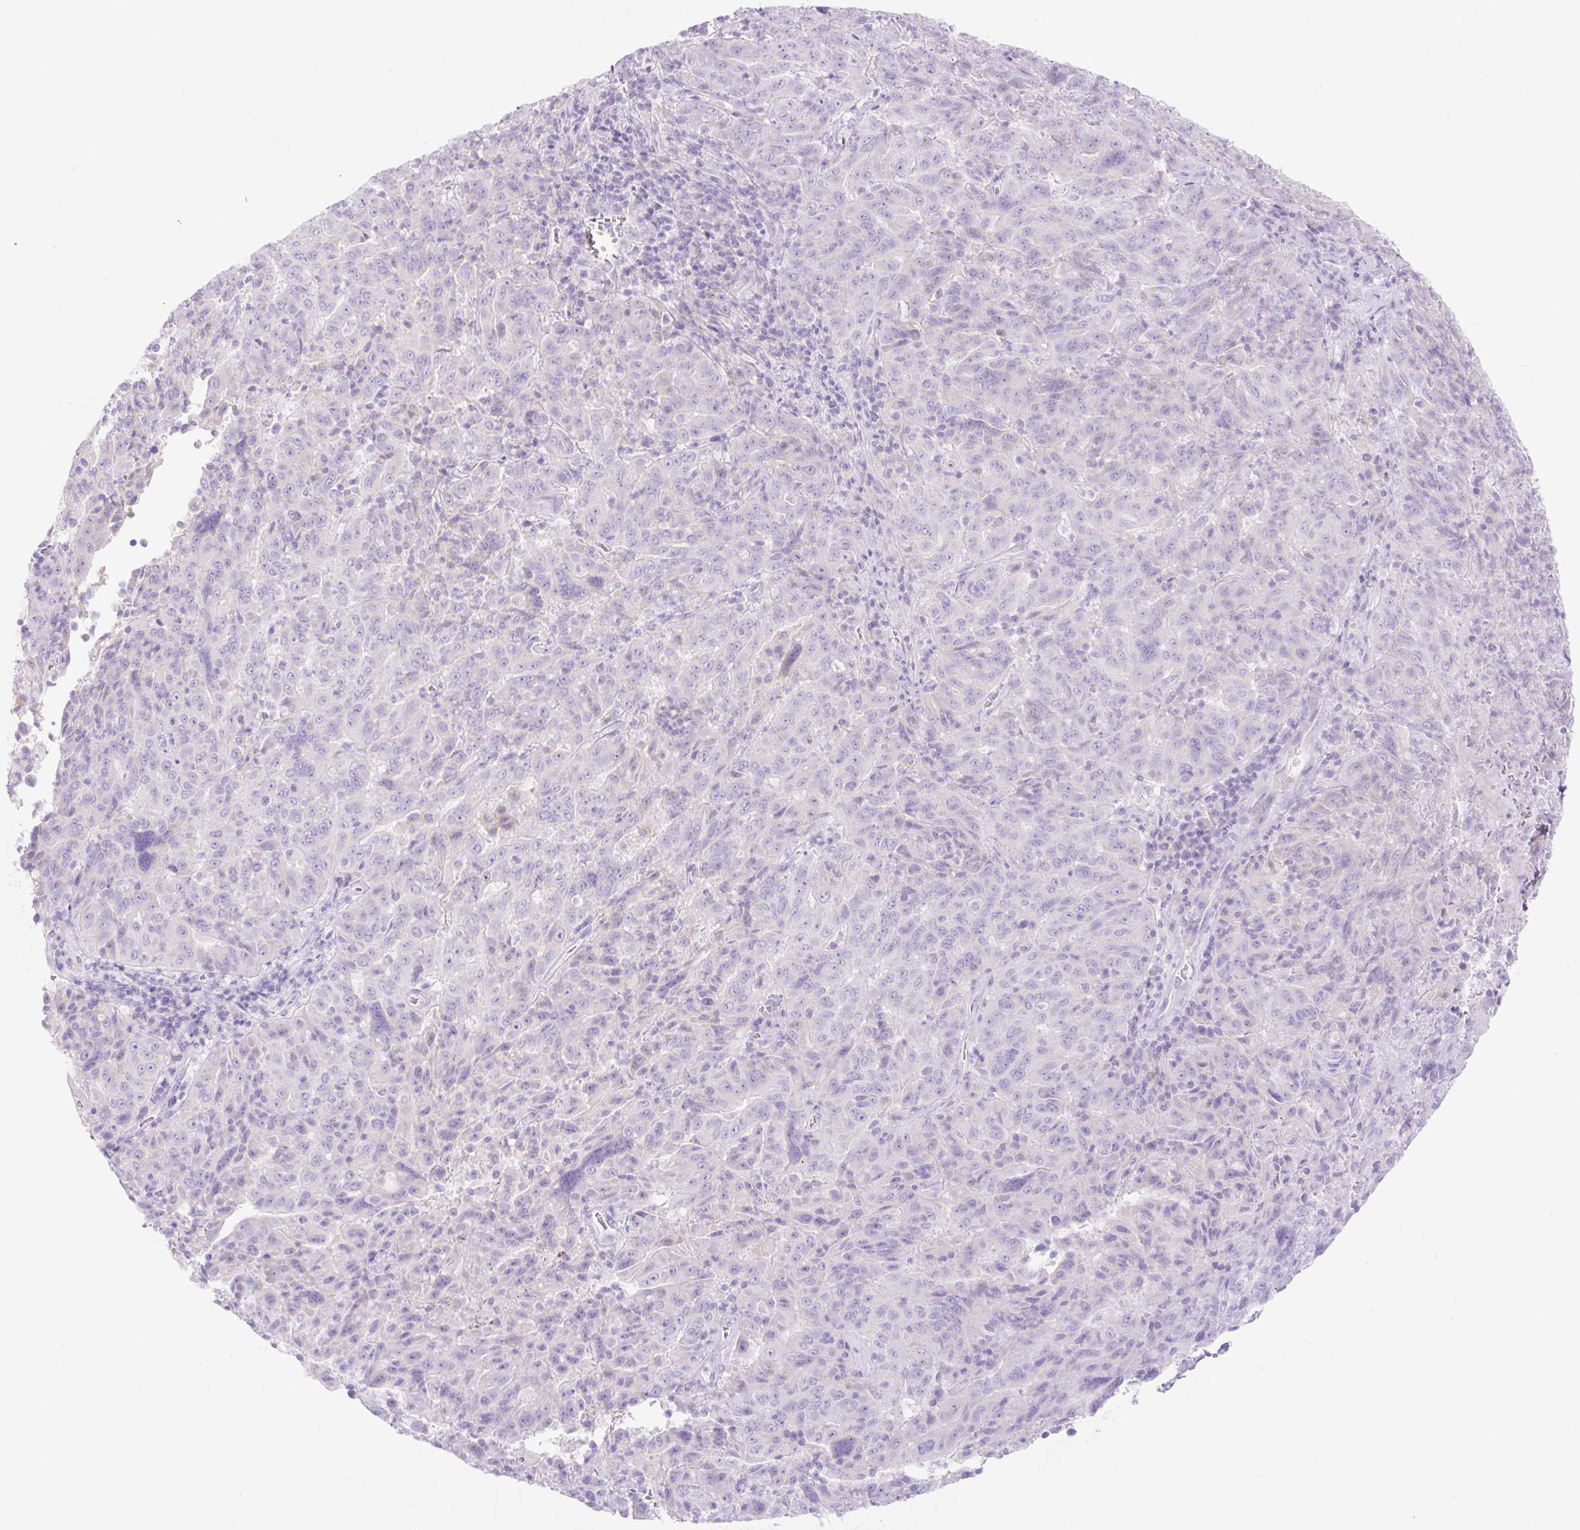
{"staining": {"intensity": "negative", "quantity": "none", "location": "none"}, "tissue": "pancreatic cancer", "cell_type": "Tumor cells", "image_type": "cancer", "snomed": [{"axis": "morphology", "description": "Adenocarcinoma, NOS"}, {"axis": "topography", "description": "Pancreas"}], "caption": "This is a image of immunohistochemistry staining of pancreatic cancer (adenocarcinoma), which shows no staining in tumor cells. The staining was performed using DAB to visualize the protein expression in brown, while the nuclei were stained in blue with hematoxylin (Magnification: 20x).", "gene": "CDX1", "patient": {"sex": "male", "age": 63}}